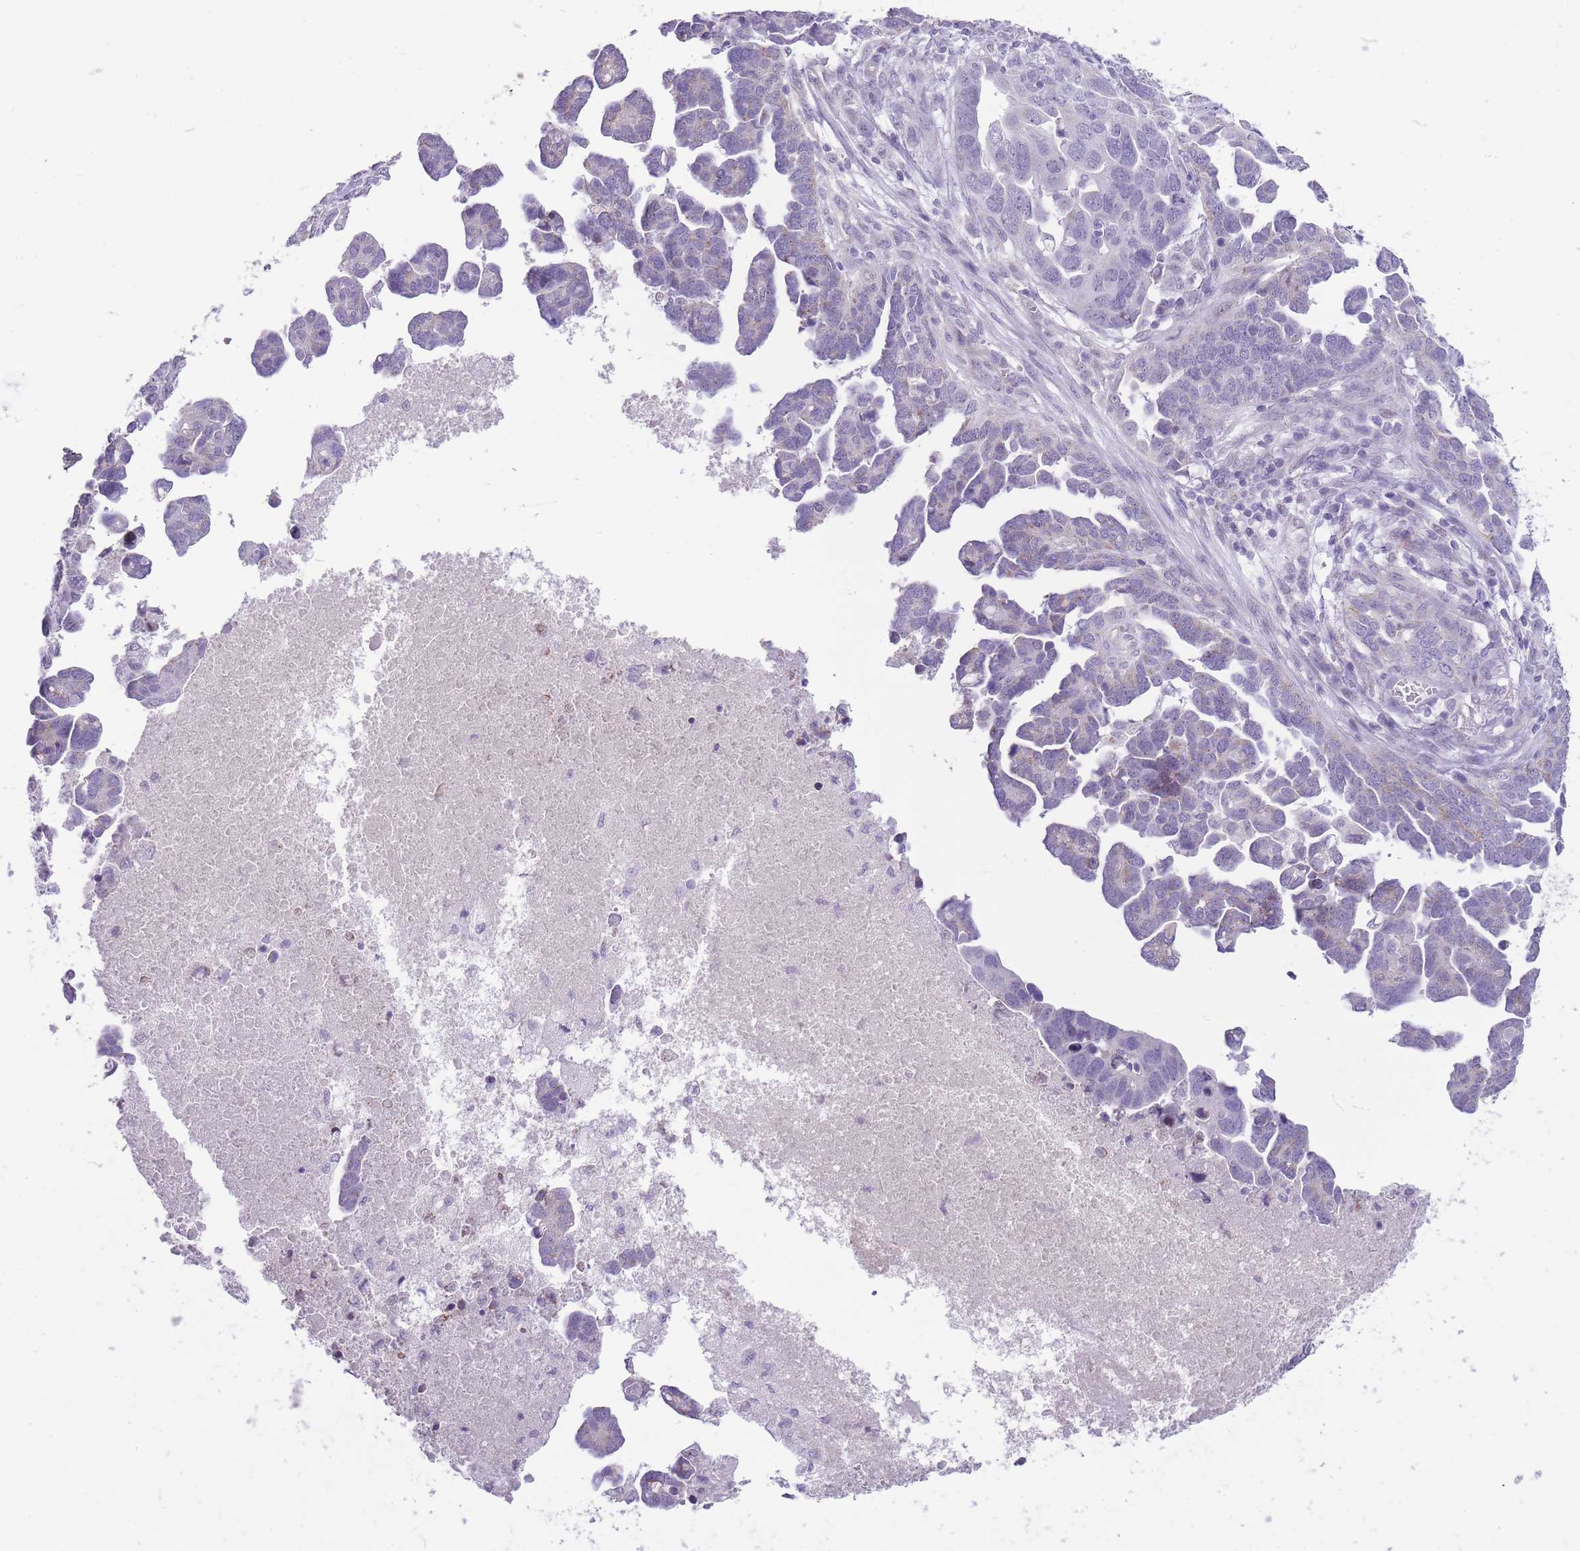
{"staining": {"intensity": "negative", "quantity": "none", "location": "none"}, "tissue": "ovarian cancer", "cell_type": "Tumor cells", "image_type": "cancer", "snomed": [{"axis": "morphology", "description": "Cystadenocarcinoma, serous, NOS"}, {"axis": "topography", "description": "Ovary"}], "caption": "High magnification brightfield microscopy of serous cystadenocarcinoma (ovarian) stained with DAB (brown) and counterstained with hematoxylin (blue): tumor cells show no significant expression. The staining was performed using DAB to visualize the protein expression in brown, while the nuclei were stained in blue with hematoxylin (Magnification: 20x).", "gene": "ERICH4", "patient": {"sex": "female", "age": 54}}